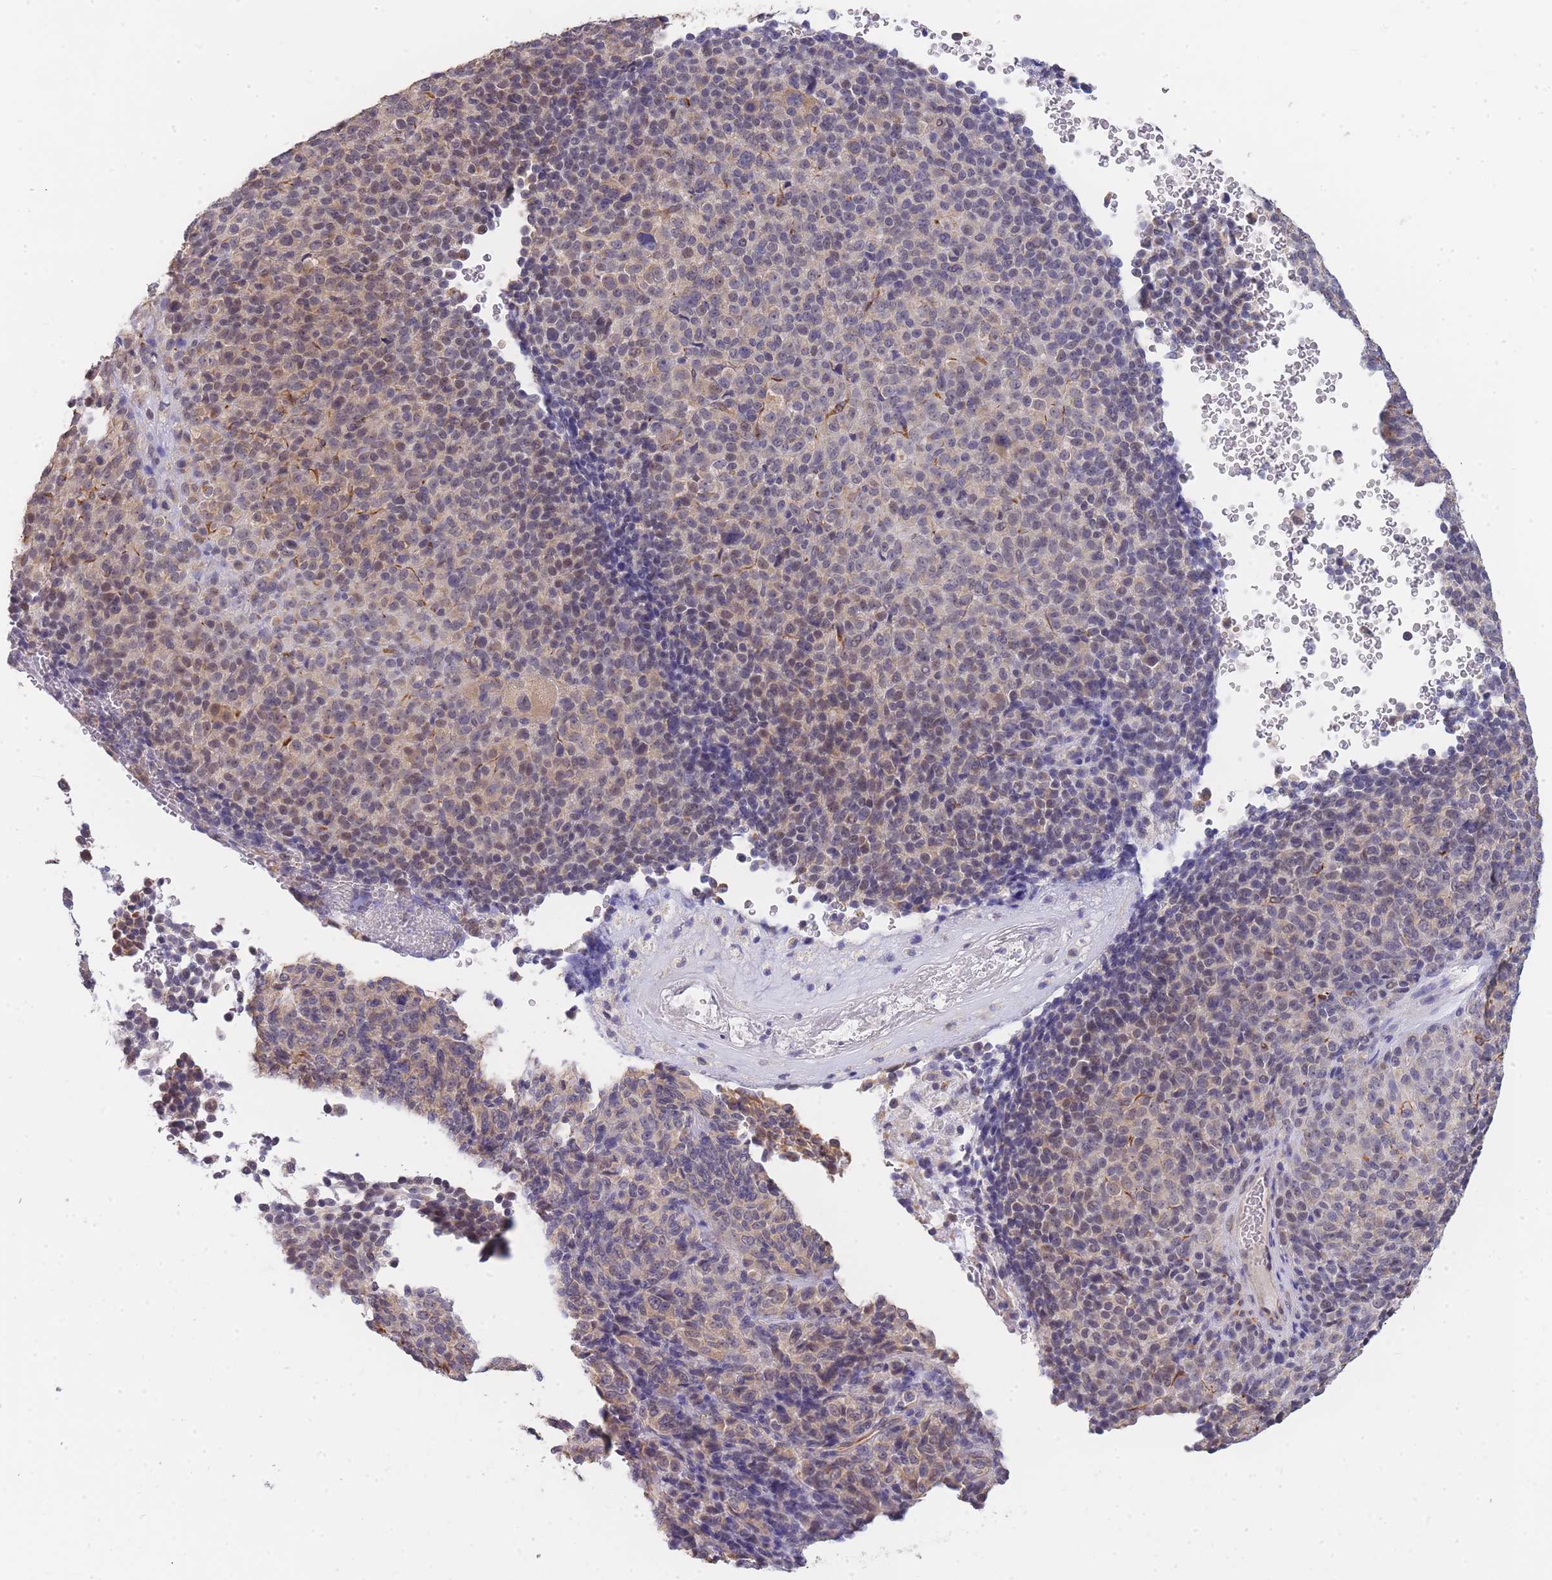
{"staining": {"intensity": "weak", "quantity": "<25%", "location": "cytoplasmic/membranous,nuclear"}, "tissue": "melanoma", "cell_type": "Tumor cells", "image_type": "cancer", "snomed": [{"axis": "morphology", "description": "Malignant melanoma, Metastatic site"}, {"axis": "topography", "description": "Brain"}], "caption": "High power microscopy histopathology image of an immunohistochemistry photomicrograph of malignant melanoma (metastatic site), revealing no significant positivity in tumor cells. (Stains: DAB immunohistochemistry with hematoxylin counter stain, Microscopy: brightfield microscopy at high magnification).", "gene": "C19orf25", "patient": {"sex": "female", "age": 56}}